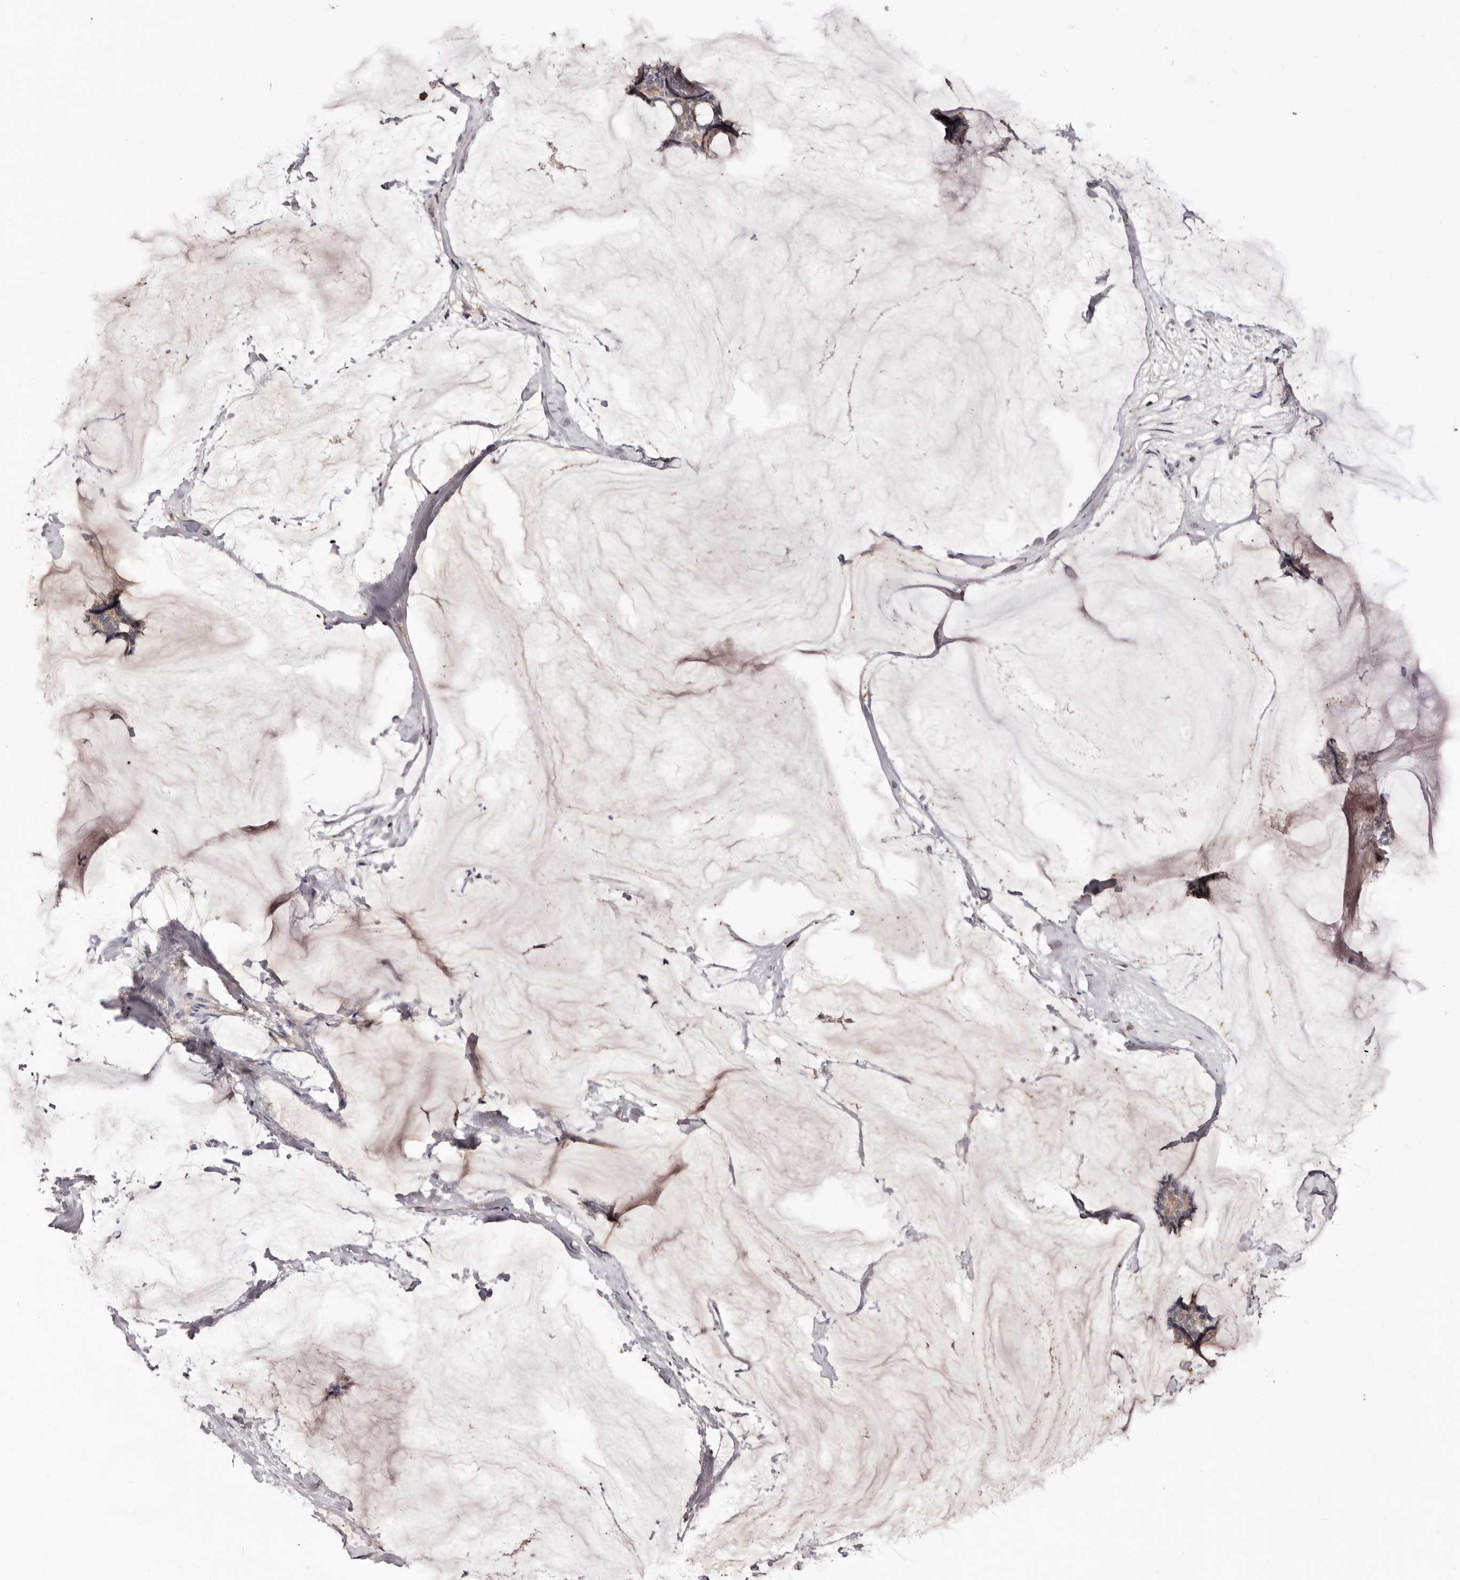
{"staining": {"intensity": "weak", "quantity": "25%-75%", "location": "cytoplasmic/membranous"}, "tissue": "breast cancer", "cell_type": "Tumor cells", "image_type": "cancer", "snomed": [{"axis": "morphology", "description": "Duct carcinoma"}, {"axis": "topography", "description": "Breast"}], "caption": "A brown stain labels weak cytoplasmic/membranous staining of a protein in human breast cancer (infiltrating ductal carcinoma) tumor cells. (DAB IHC with brightfield microscopy, high magnification).", "gene": "CDCA8", "patient": {"sex": "female", "age": 93}}